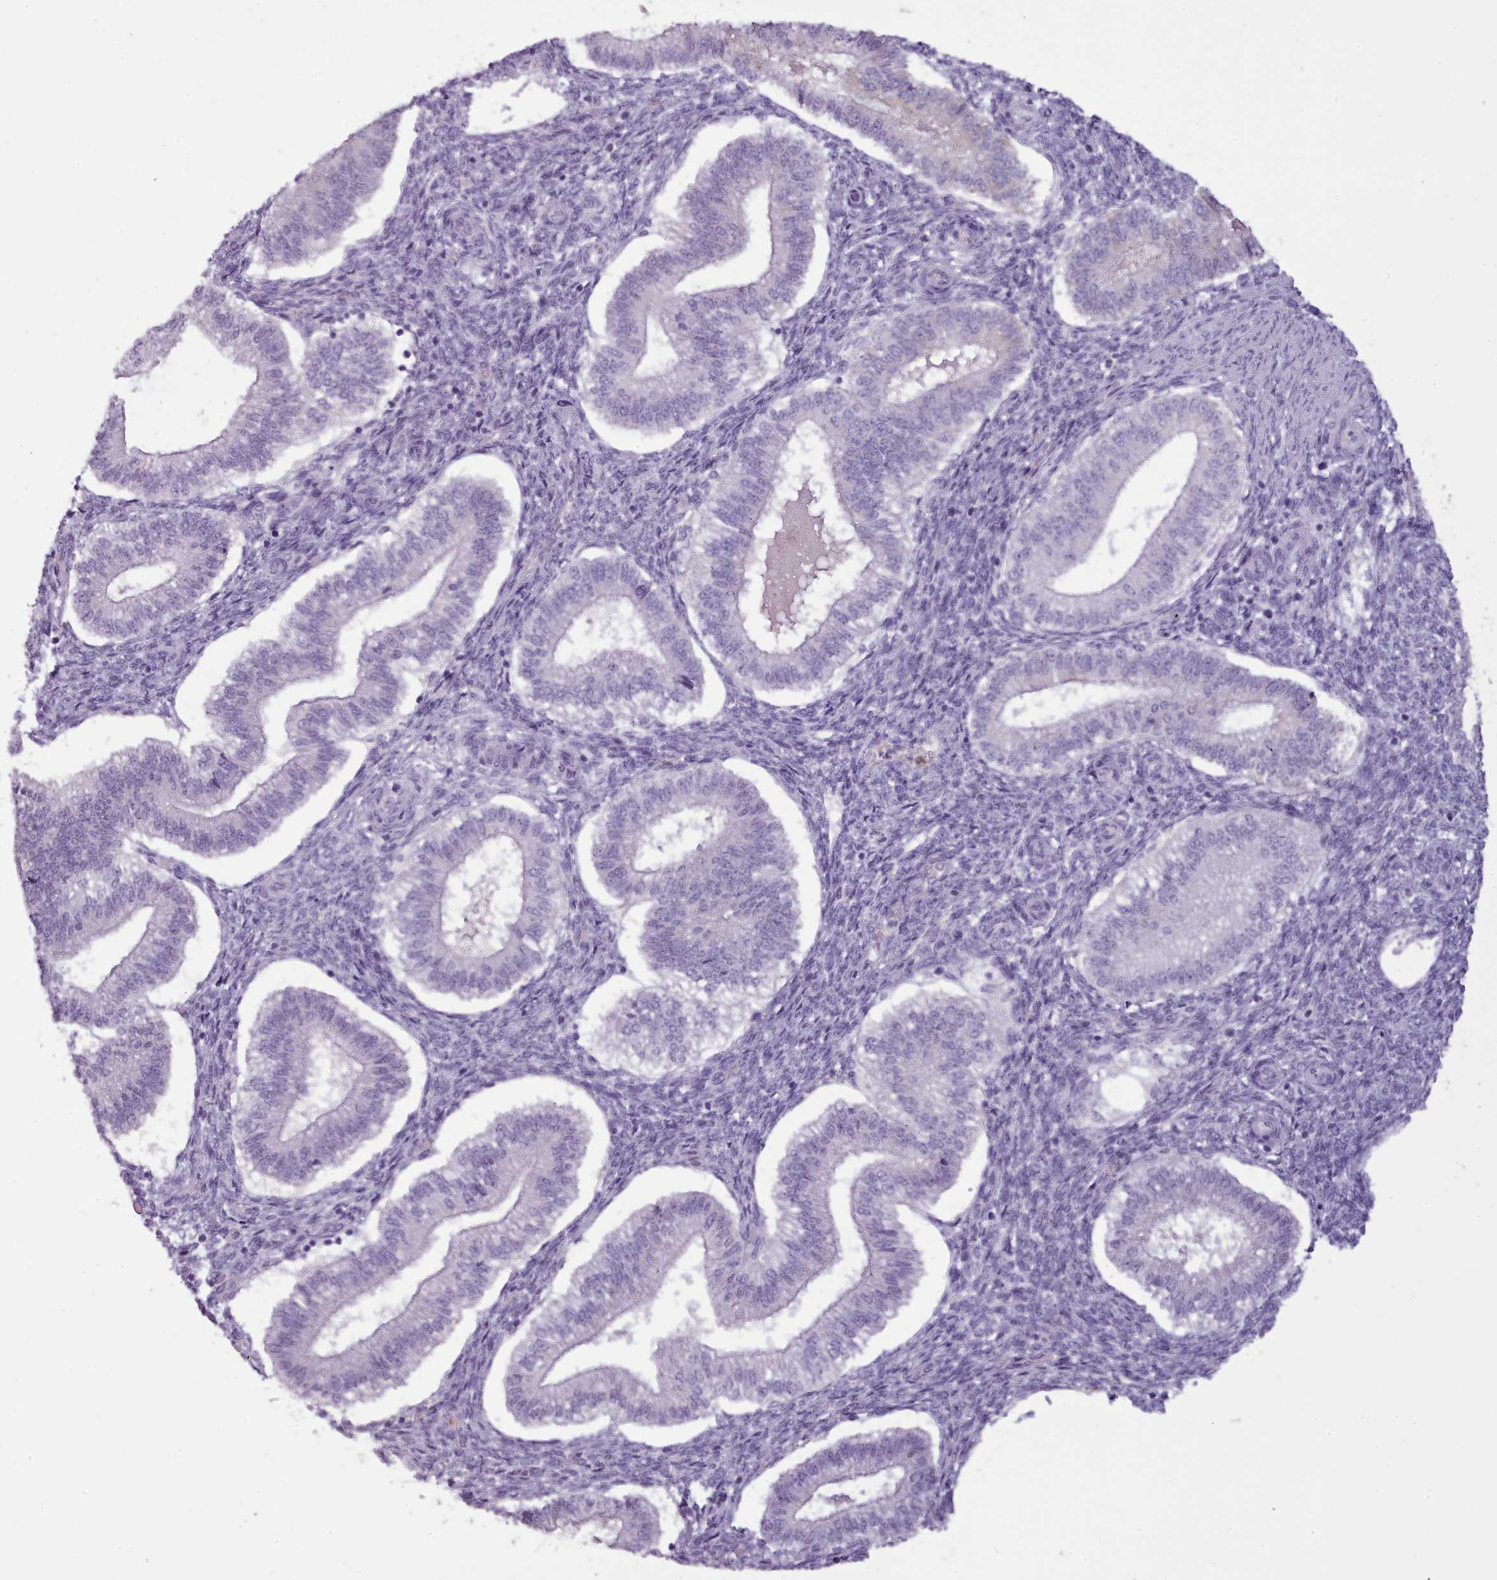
{"staining": {"intensity": "negative", "quantity": "none", "location": "none"}, "tissue": "endometrium", "cell_type": "Cells in endometrial stroma", "image_type": "normal", "snomed": [{"axis": "morphology", "description": "Normal tissue, NOS"}, {"axis": "topography", "description": "Endometrium"}], "caption": "This is an immunohistochemistry micrograph of benign human endometrium. There is no staining in cells in endometrial stroma.", "gene": "NDST2", "patient": {"sex": "female", "age": 25}}